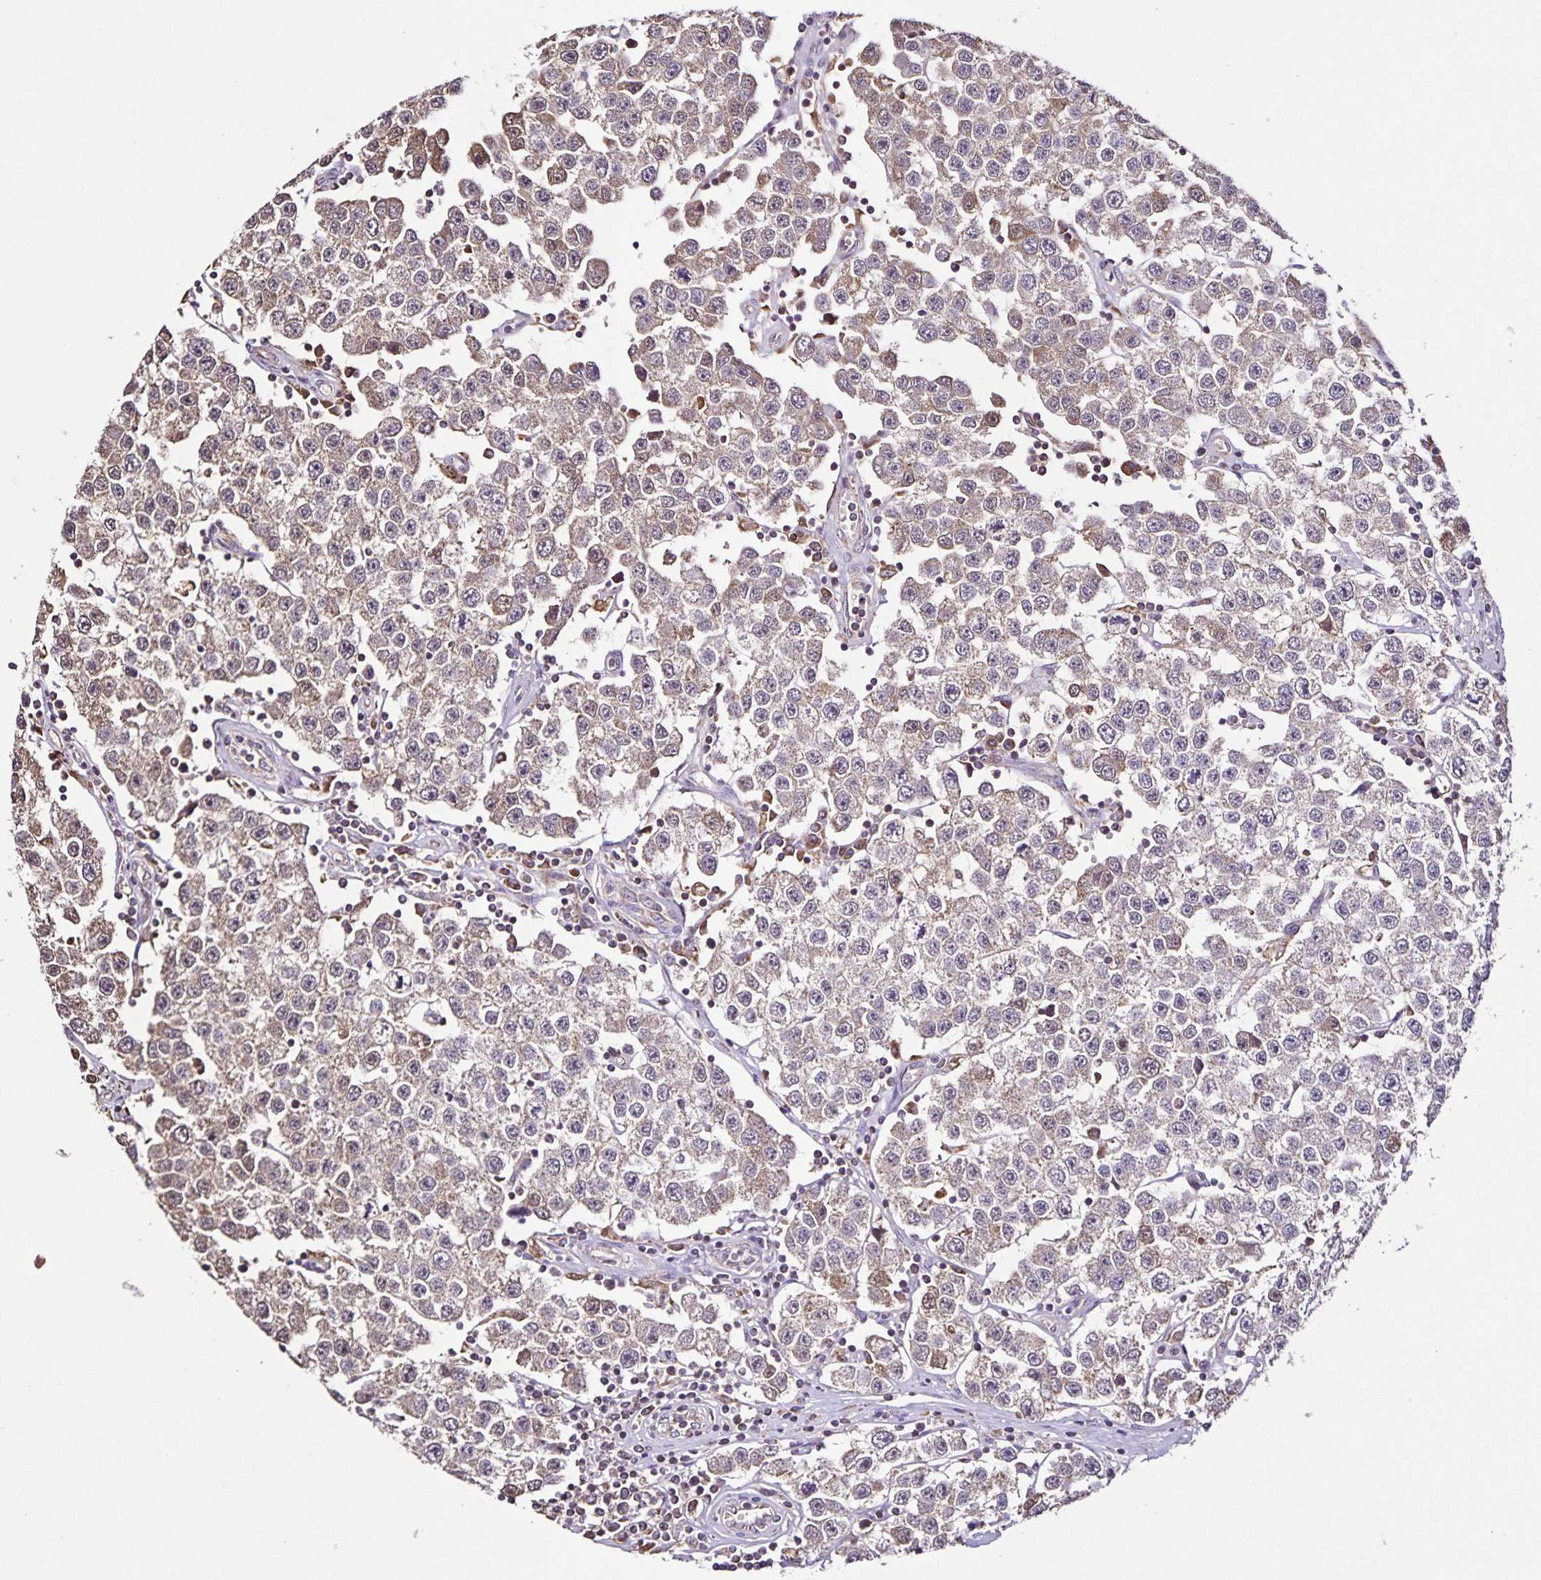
{"staining": {"intensity": "weak", "quantity": ">75%", "location": "cytoplasmic/membranous"}, "tissue": "testis cancer", "cell_type": "Tumor cells", "image_type": "cancer", "snomed": [{"axis": "morphology", "description": "Seminoma, NOS"}, {"axis": "topography", "description": "Testis"}], "caption": "Seminoma (testis) tissue shows weak cytoplasmic/membranous expression in approximately >75% of tumor cells, visualized by immunohistochemistry. The staining is performed using DAB (3,3'-diaminobenzidine) brown chromogen to label protein expression. The nuclei are counter-stained blue using hematoxylin.", "gene": "MAN1A1", "patient": {"sex": "male", "age": 34}}